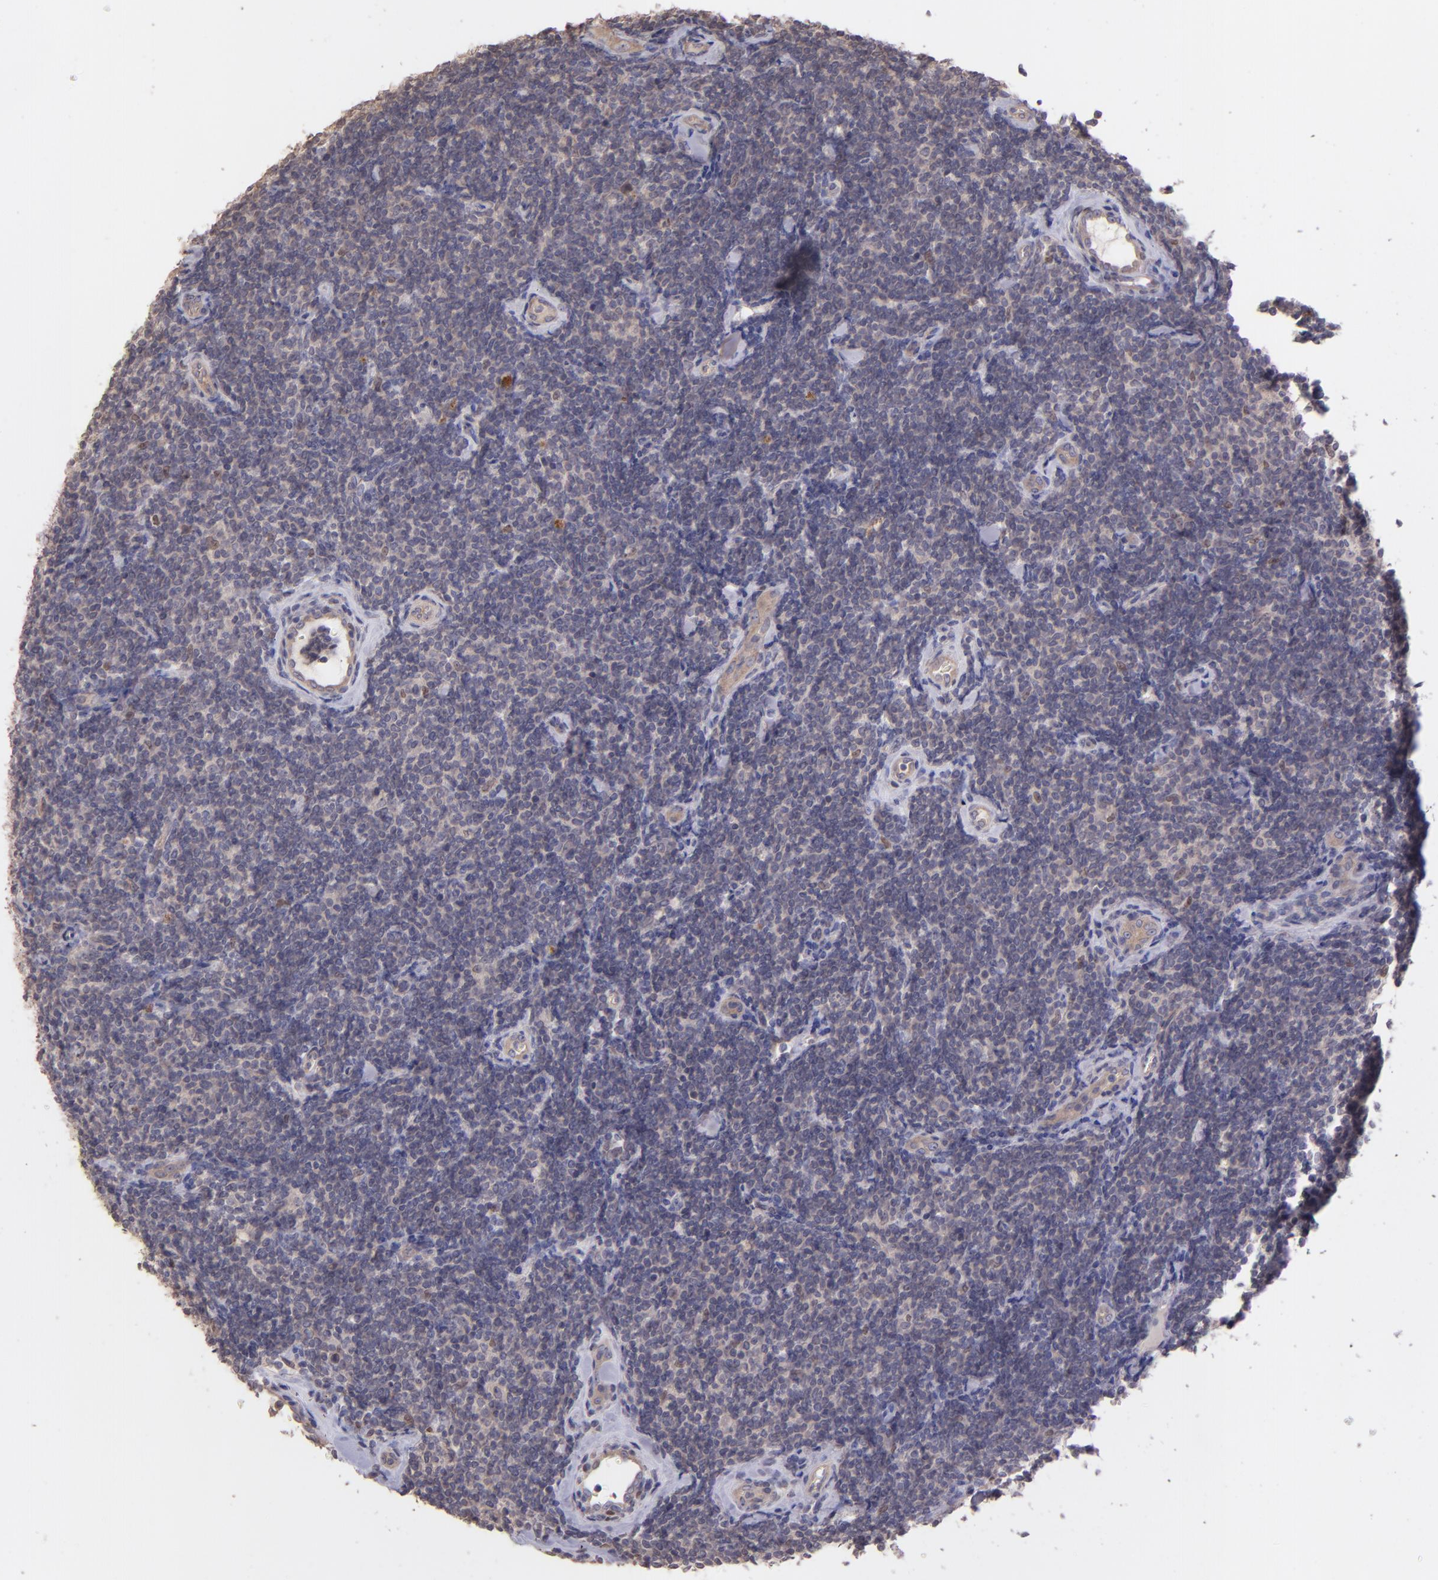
{"staining": {"intensity": "weak", "quantity": "<25%", "location": "cytoplasmic/membranous"}, "tissue": "lymphoma", "cell_type": "Tumor cells", "image_type": "cancer", "snomed": [{"axis": "morphology", "description": "Malignant lymphoma, non-Hodgkin's type, Low grade"}, {"axis": "topography", "description": "Lymph node"}], "caption": "There is no significant expression in tumor cells of lymphoma.", "gene": "NUP62CL", "patient": {"sex": "female", "age": 56}}